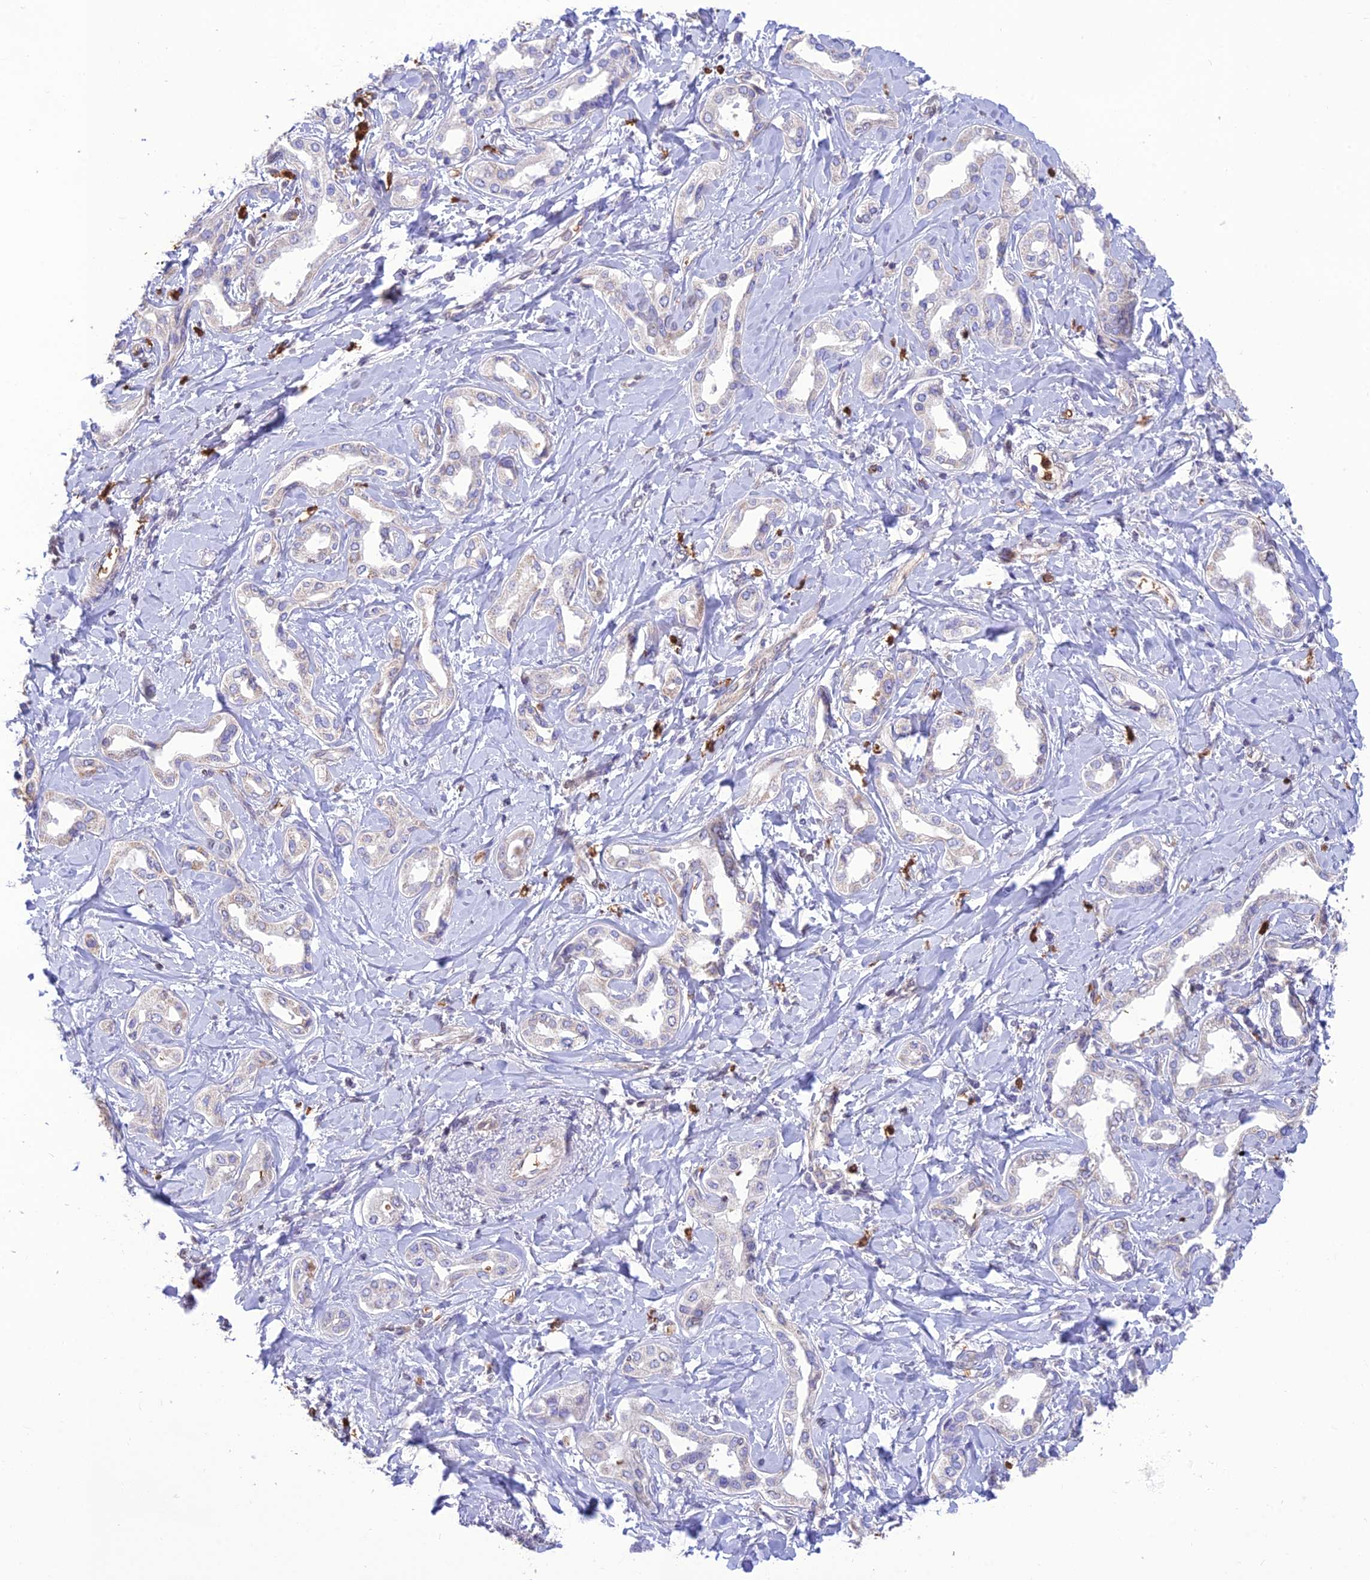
{"staining": {"intensity": "negative", "quantity": "none", "location": "none"}, "tissue": "liver cancer", "cell_type": "Tumor cells", "image_type": "cancer", "snomed": [{"axis": "morphology", "description": "Cholangiocarcinoma"}, {"axis": "topography", "description": "Liver"}], "caption": "Micrograph shows no protein staining in tumor cells of liver cancer tissue.", "gene": "PKHD1L1", "patient": {"sex": "female", "age": 77}}